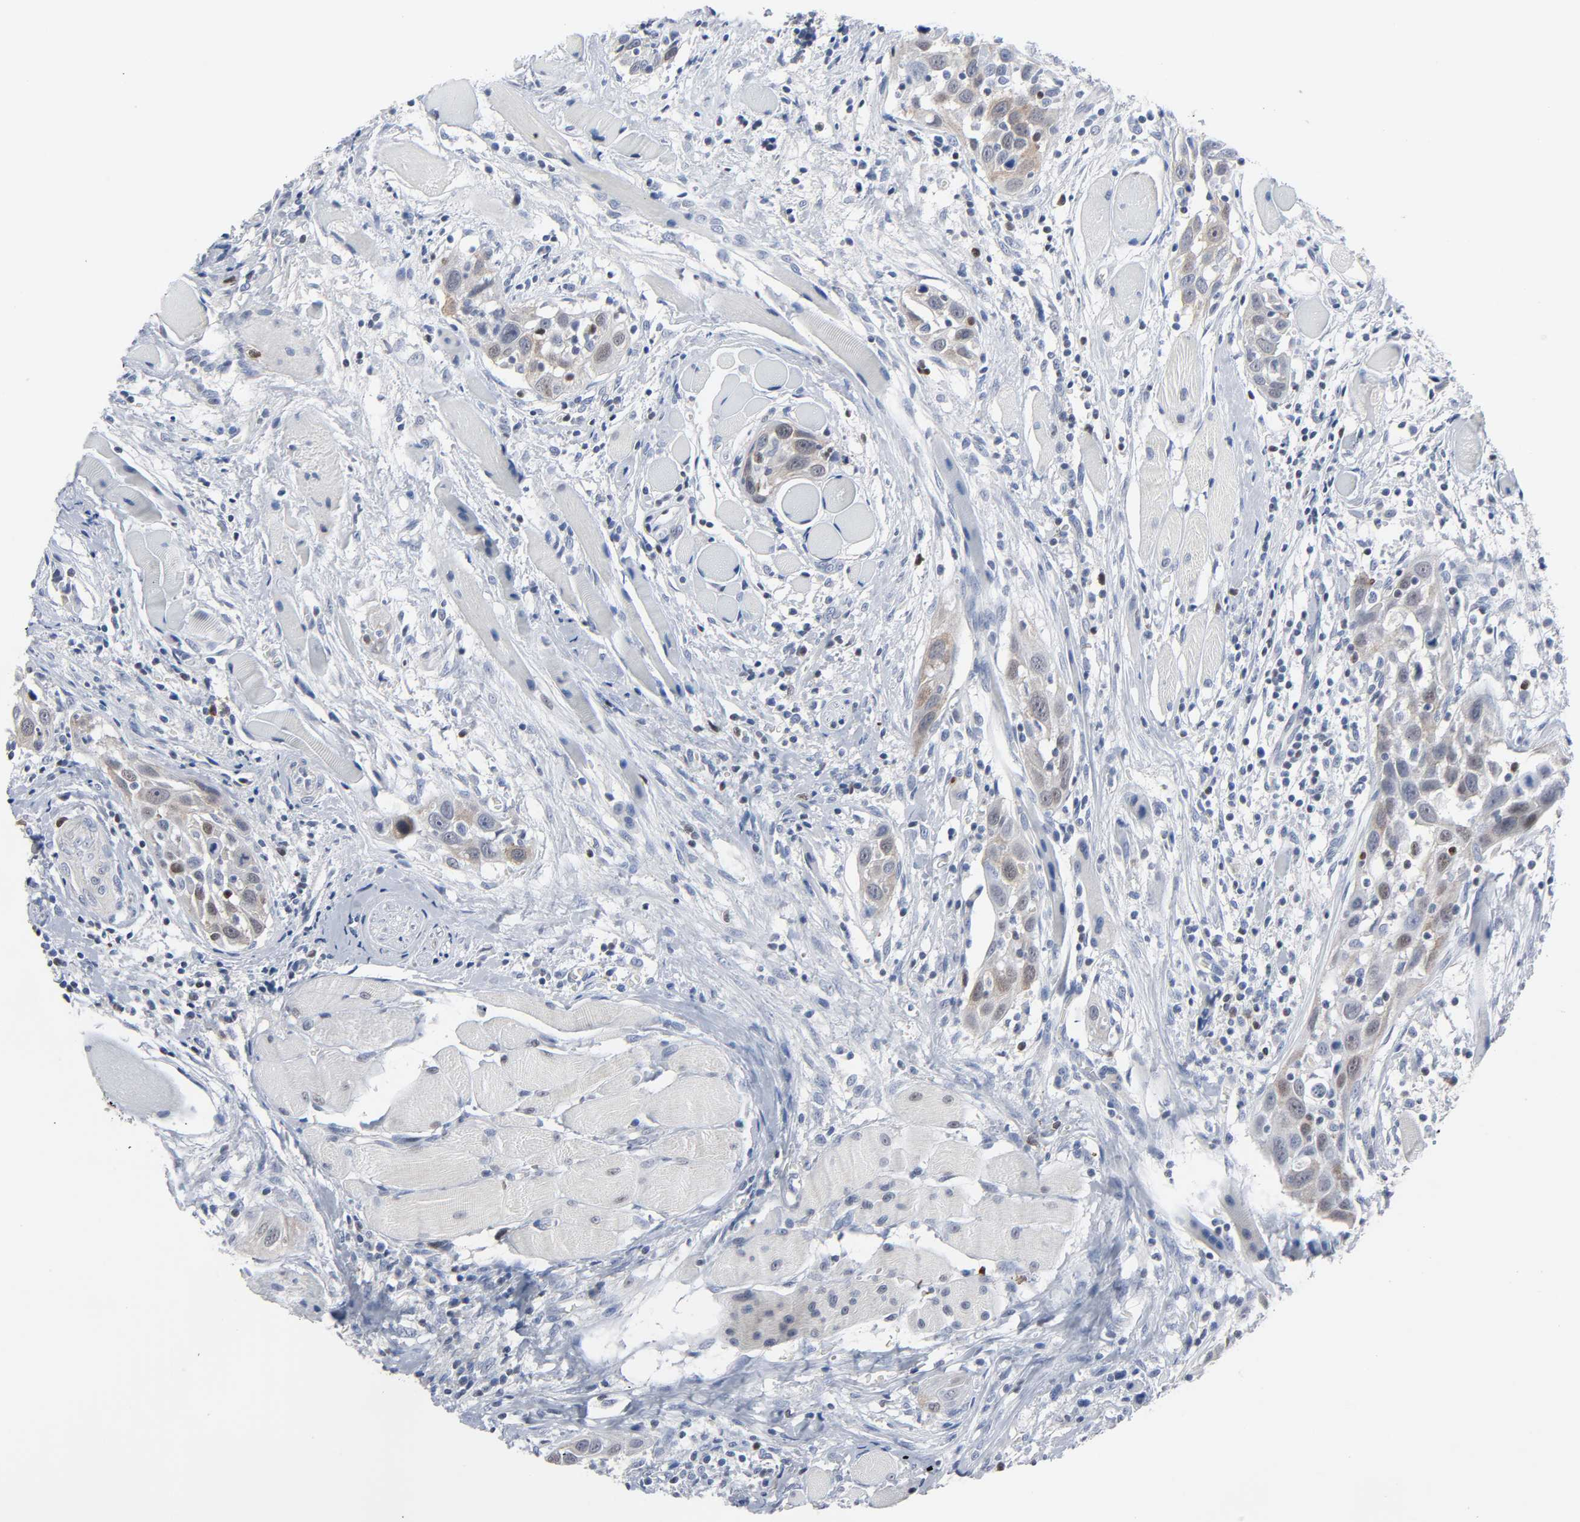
{"staining": {"intensity": "weak", "quantity": "25%-75%", "location": "cytoplasmic/membranous,nuclear"}, "tissue": "head and neck cancer", "cell_type": "Tumor cells", "image_type": "cancer", "snomed": [{"axis": "morphology", "description": "Squamous cell carcinoma, NOS"}, {"axis": "topography", "description": "Oral tissue"}, {"axis": "topography", "description": "Head-Neck"}], "caption": "About 25%-75% of tumor cells in human head and neck cancer exhibit weak cytoplasmic/membranous and nuclear protein staining as visualized by brown immunohistochemical staining.", "gene": "WEE1", "patient": {"sex": "female", "age": 50}}